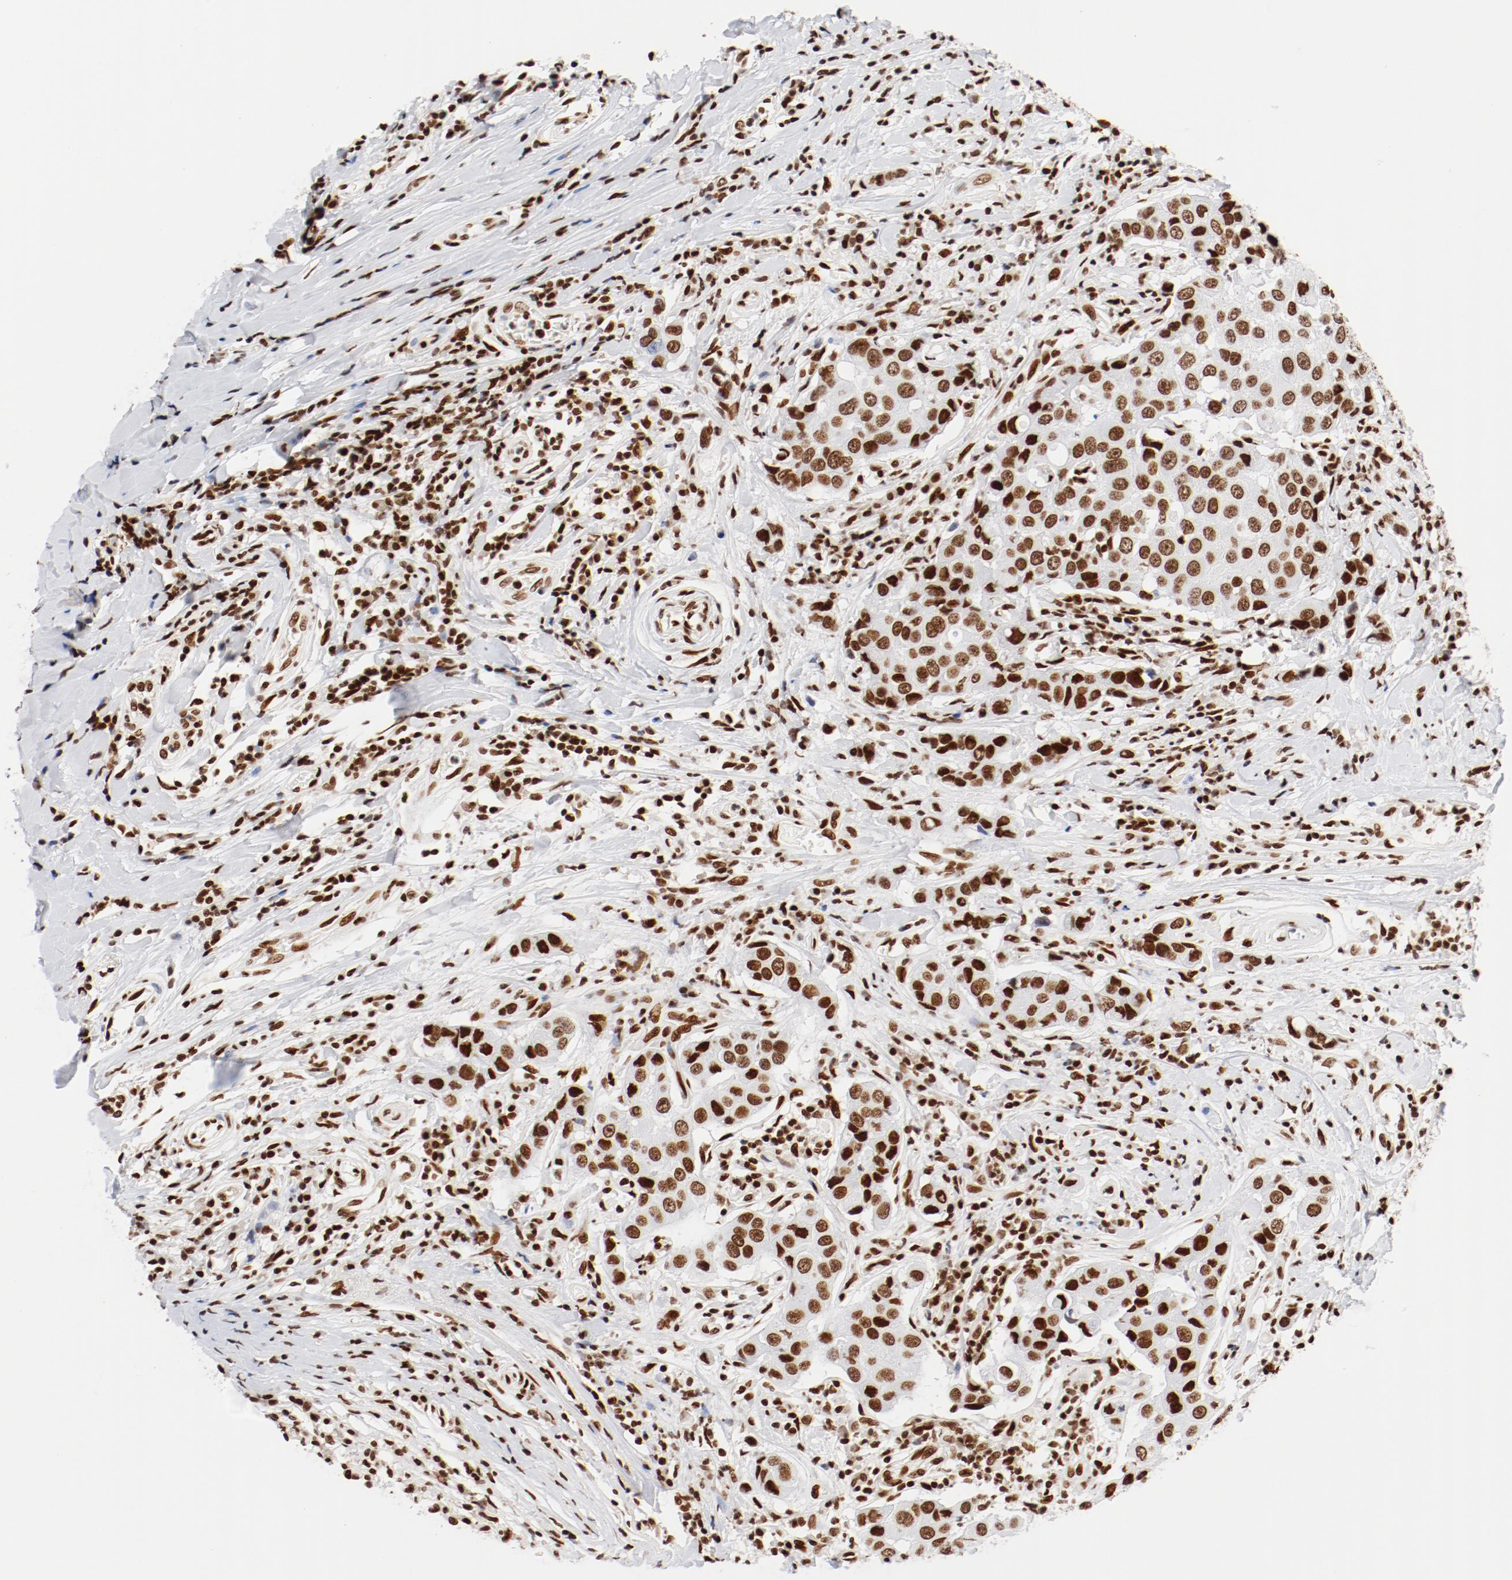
{"staining": {"intensity": "strong", "quantity": ">75%", "location": "nuclear"}, "tissue": "breast cancer", "cell_type": "Tumor cells", "image_type": "cancer", "snomed": [{"axis": "morphology", "description": "Duct carcinoma"}, {"axis": "topography", "description": "Breast"}], "caption": "Brown immunohistochemical staining in breast cancer demonstrates strong nuclear expression in about >75% of tumor cells.", "gene": "CTBP1", "patient": {"sex": "female", "age": 27}}